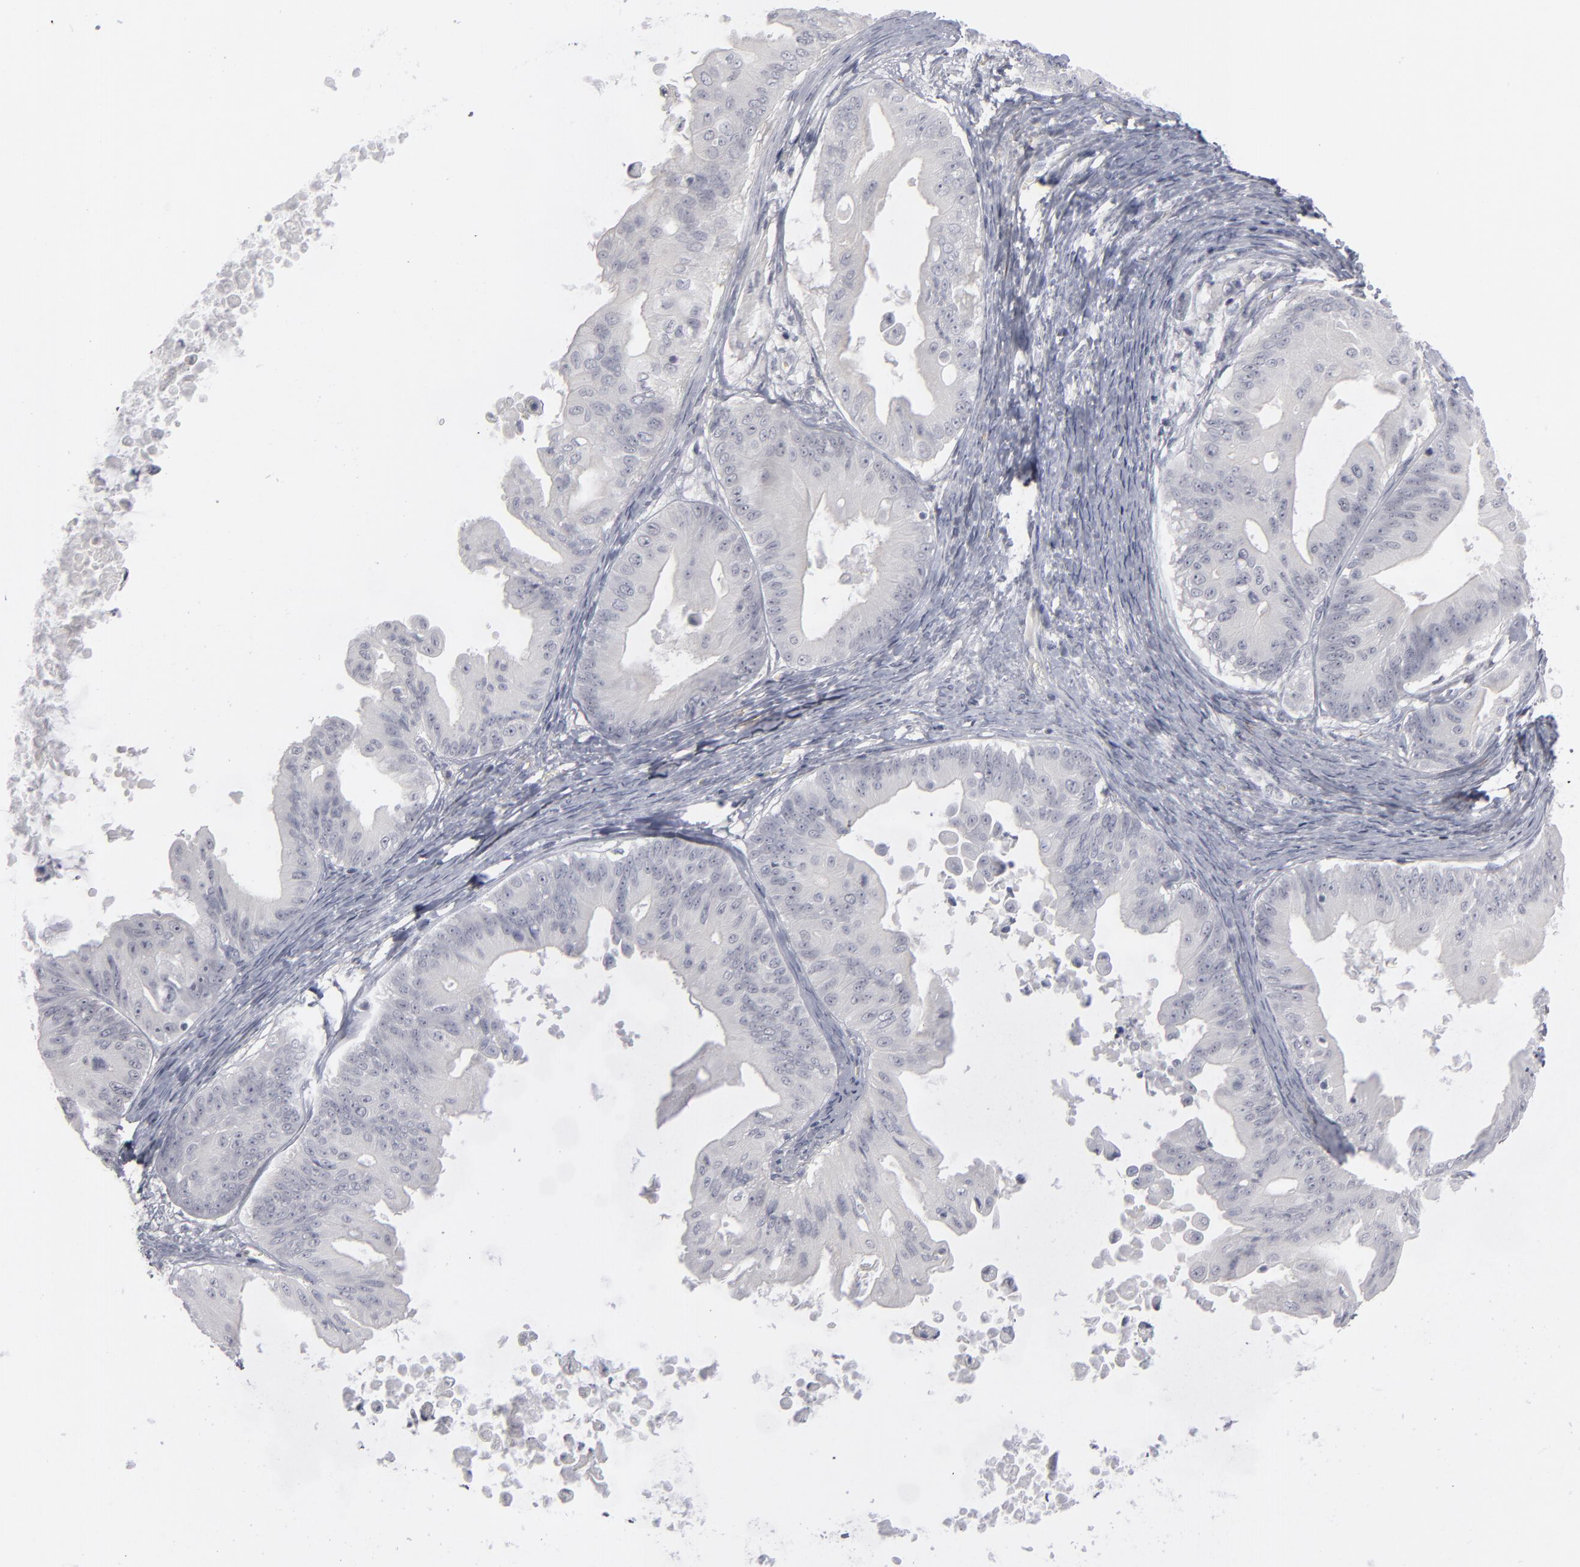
{"staining": {"intensity": "negative", "quantity": "none", "location": "none"}, "tissue": "ovarian cancer", "cell_type": "Tumor cells", "image_type": "cancer", "snomed": [{"axis": "morphology", "description": "Cystadenocarcinoma, mucinous, NOS"}, {"axis": "topography", "description": "Ovary"}], "caption": "A high-resolution photomicrograph shows immunohistochemistry staining of ovarian mucinous cystadenocarcinoma, which displays no significant positivity in tumor cells.", "gene": "KIAA1210", "patient": {"sex": "female", "age": 37}}